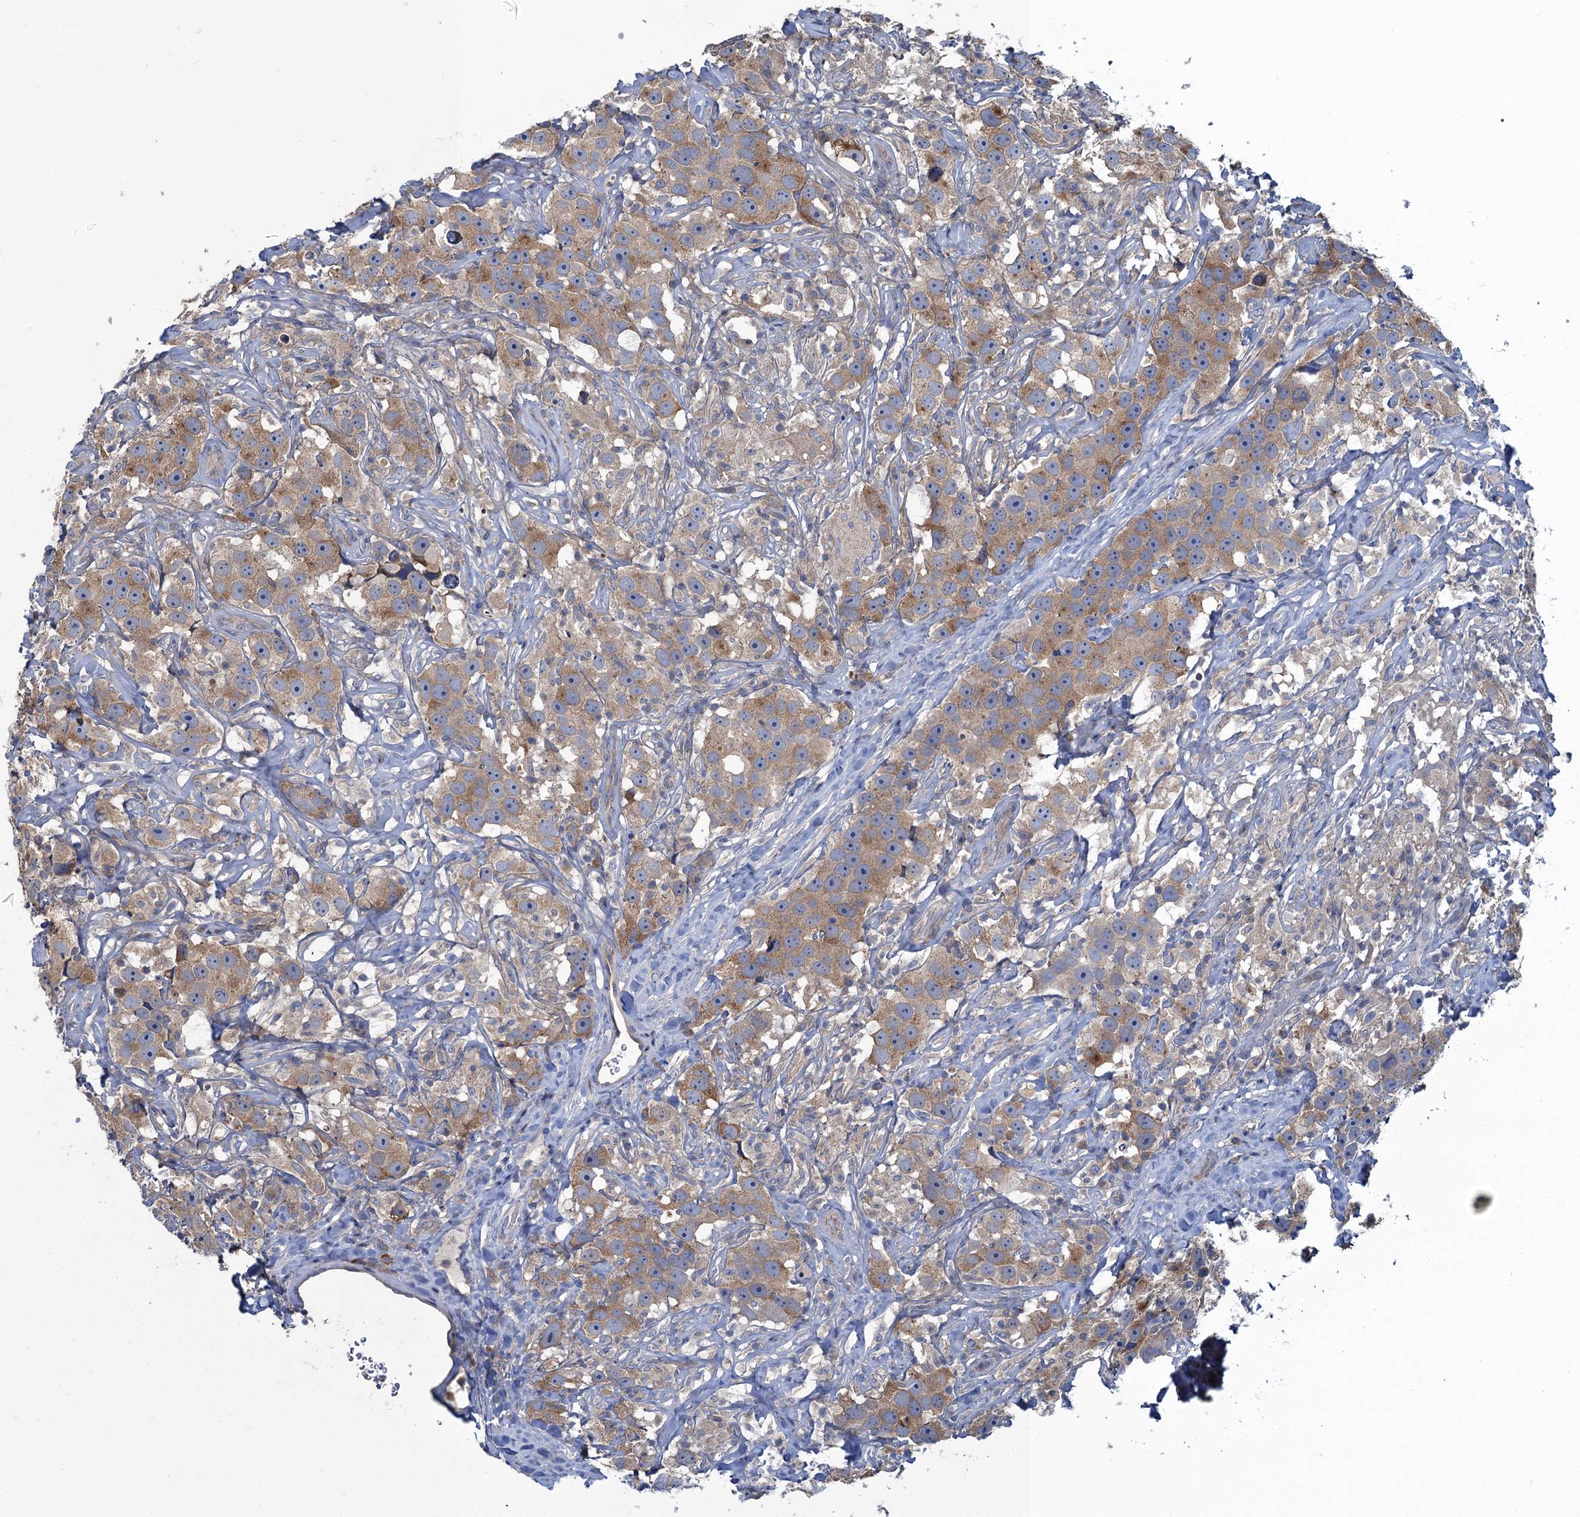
{"staining": {"intensity": "moderate", "quantity": ">75%", "location": "cytoplasmic/membranous"}, "tissue": "testis cancer", "cell_type": "Tumor cells", "image_type": "cancer", "snomed": [{"axis": "morphology", "description": "Seminoma, NOS"}, {"axis": "topography", "description": "Testis"}], "caption": "Protein expression analysis of seminoma (testis) exhibits moderate cytoplasmic/membranous positivity in approximately >75% of tumor cells.", "gene": "SNAP29", "patient": {"sex": "male", "age": 49}}